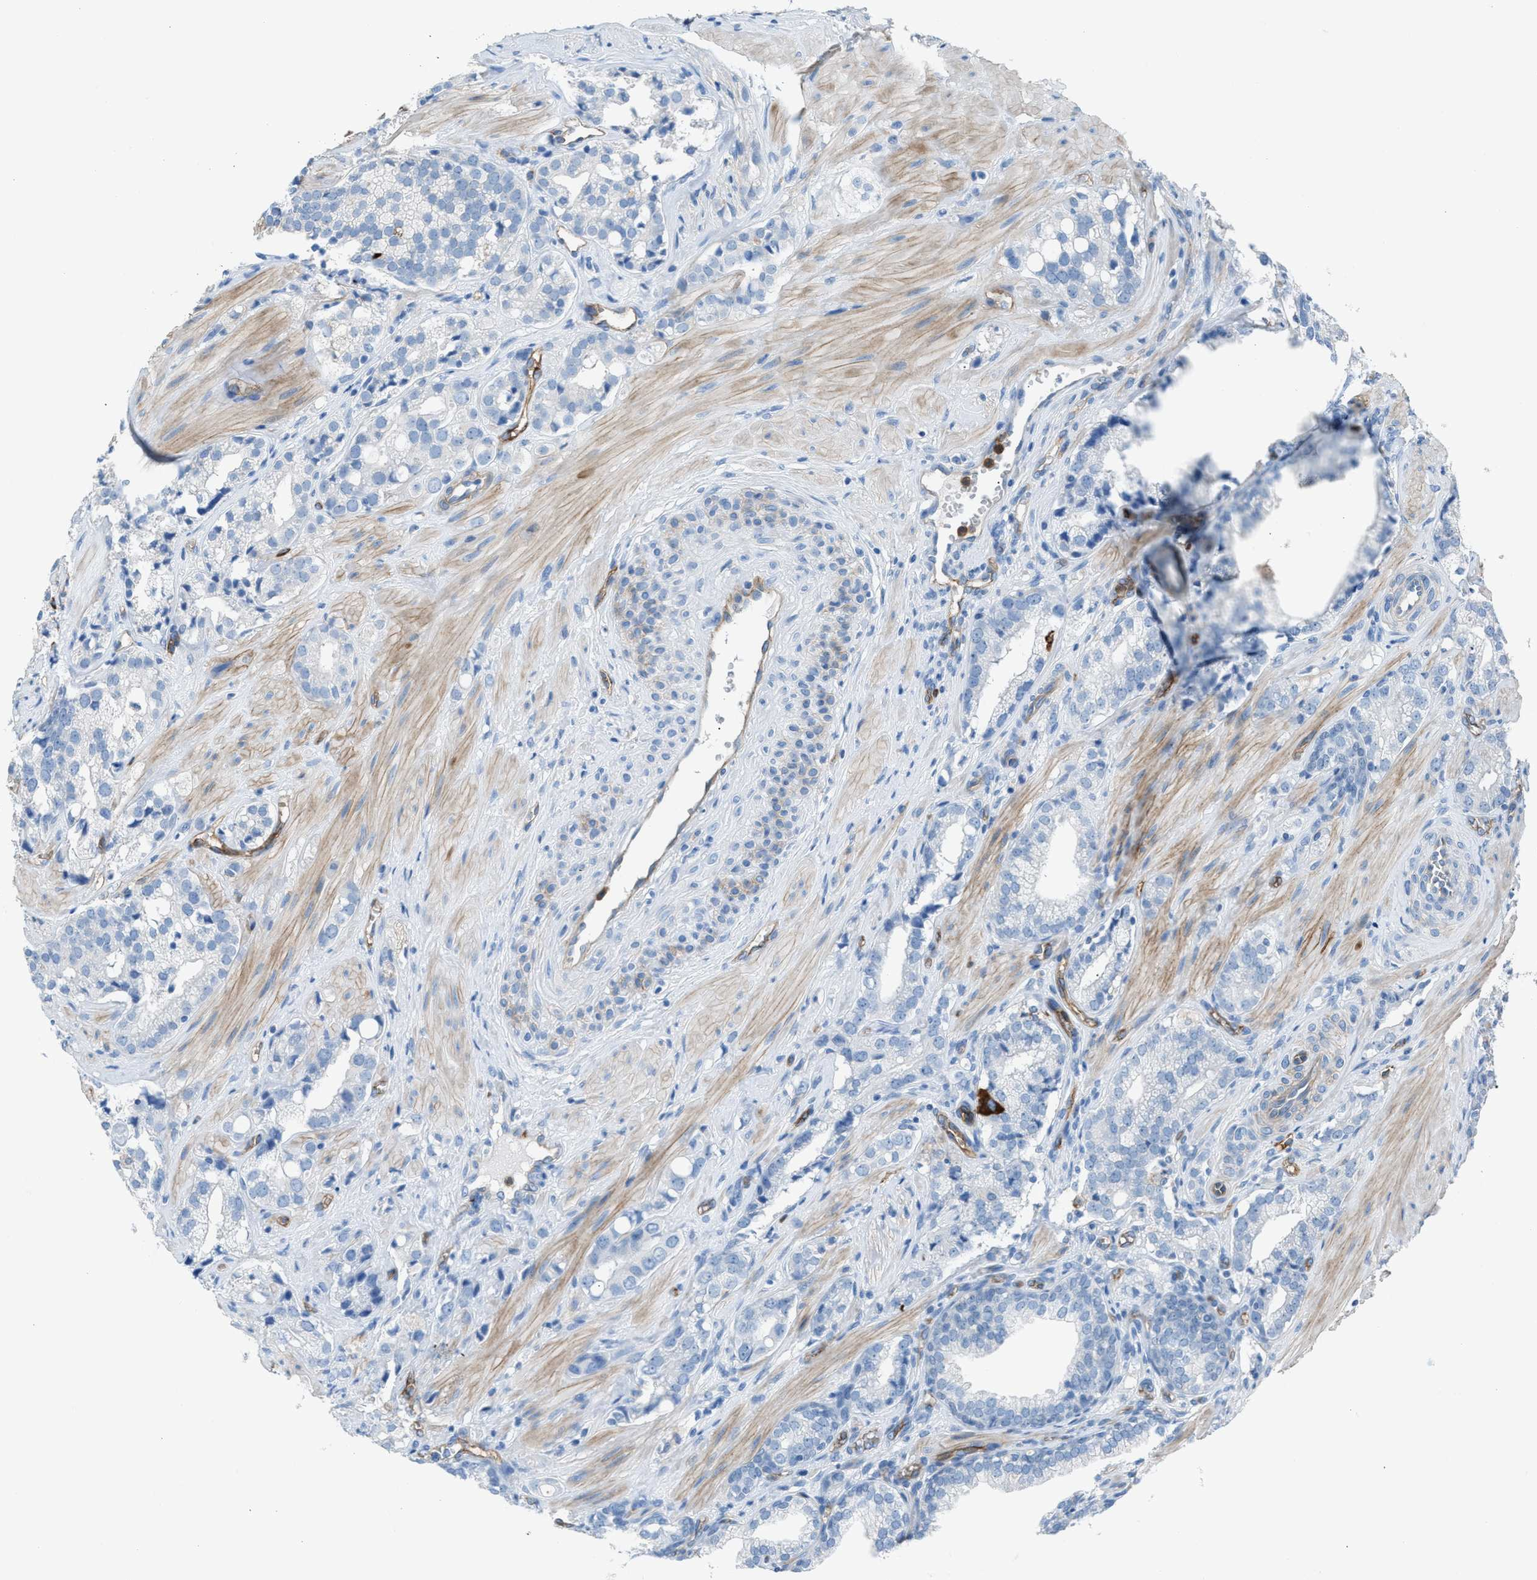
{"staining": {"intensity": "negative", "quantity": "none", "location": "none"}, "tissue": "prostate cancer", "cell_type": "Tumor cells", "image_type": "cancer", "snomed": [{"axis": "morphology", "description": "Adenocarcinoma, High grade"}, {"axis": "topography", "description": "Prostate"}], "caption": "Tumor cells show no significant protein staining in high-grade adenocarcinoma (prostate). (DAB (3,3'-diaminobenzidine) immunohistochemistry with hematoxylin counter stain).", "gene": "DYSF", "patient": {"sex": "male", "age": 52}}